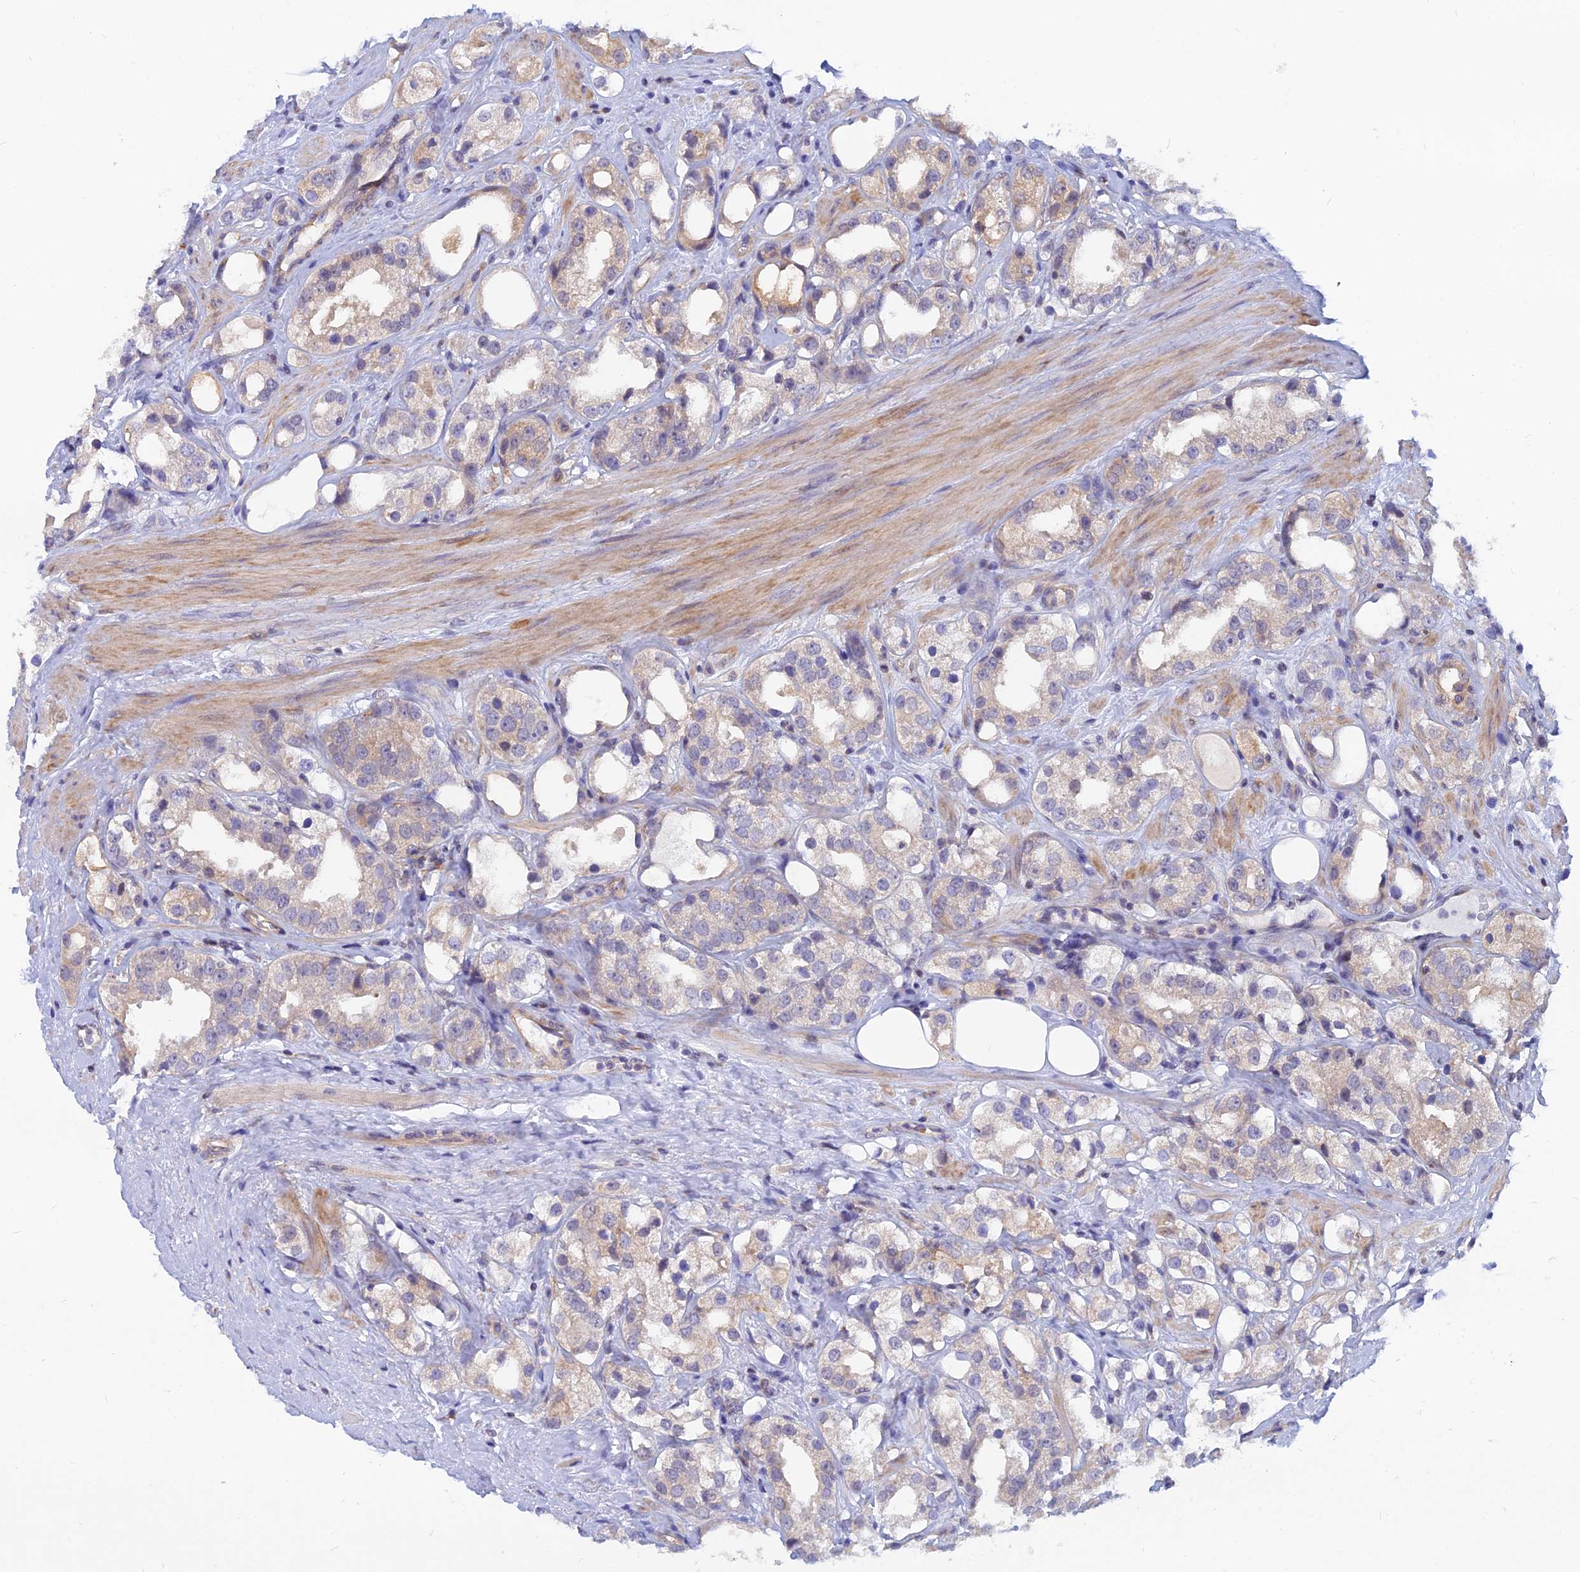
{"staining": {"intensity": "negative", "quantity": "none", "location": "none"}, "tissue": "prostate cancer", "cell_type": "Tumor cells", "image_type": "cancer", "snomed": [{"axis": "morphology", "description": "Adenocarcinoma, NOS"}, {"axis": "topography", "description": "Prostate"}], "caption": "A high-resolution image shows immunohistochemistry staining of prostate cancer (adenocarcinoma), which exhibits no significant expression in tumor cells.", "gene": "DNAJC16", "patient": {"sex": "male", "age": 79}}